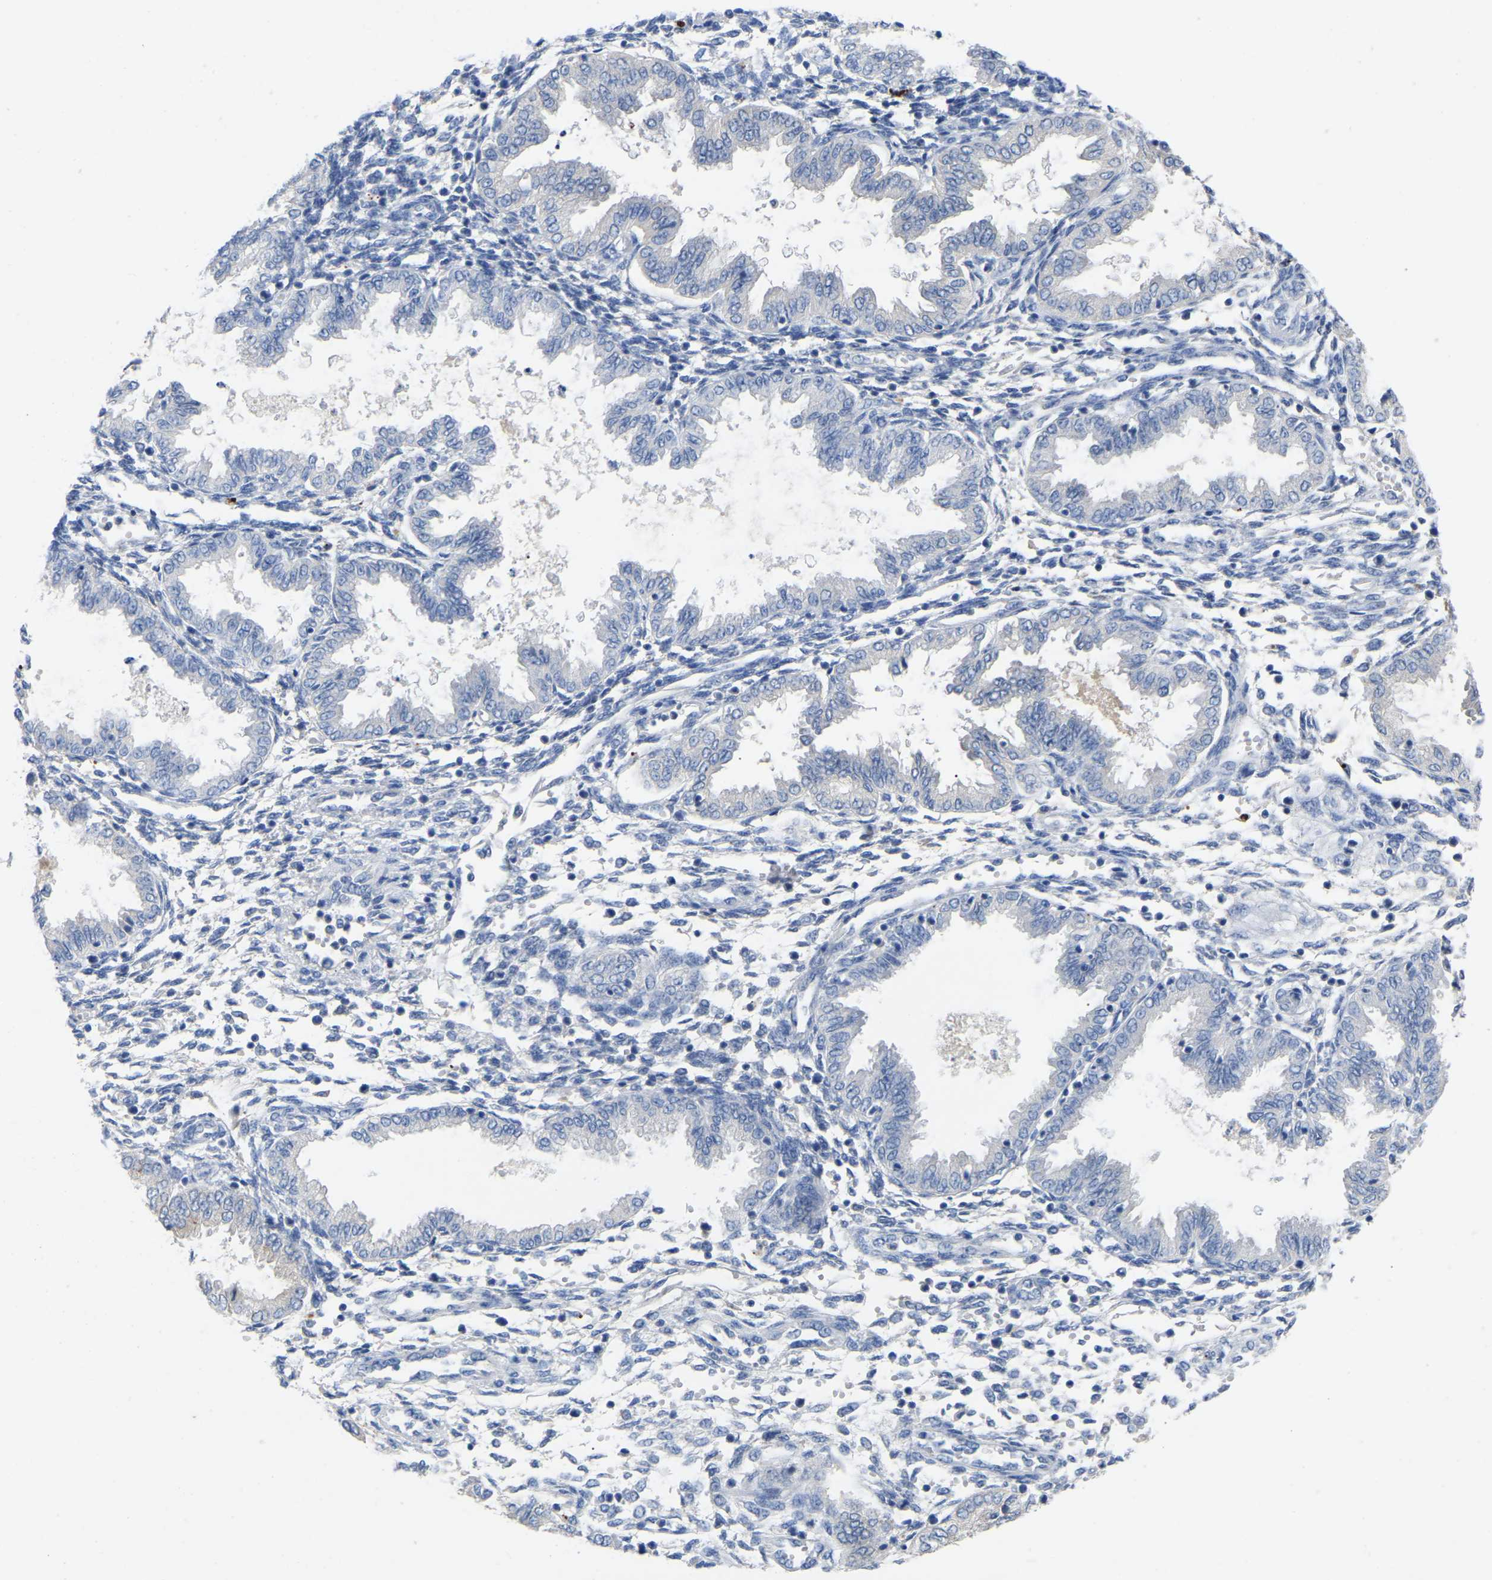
{"staining": {"intensity": "negative", "quantity": "none", "location": "none"}, "tissue": "endometrium", "cell_type": "Cells in endometrial stroma", "image_type": "normal", "snomed": [{"axis": "morphology", "description": "Normal tissue, NOS"}, {"axis": "topography", "description": "Endometrium"}], "caption": "Human endometrium stained for a protein using immunohistochemistry (IHC) displays no positivity in cells in endometrial stroma.", "gene": "SMPD2", "patient": {"sex": "female", "age": 33}}